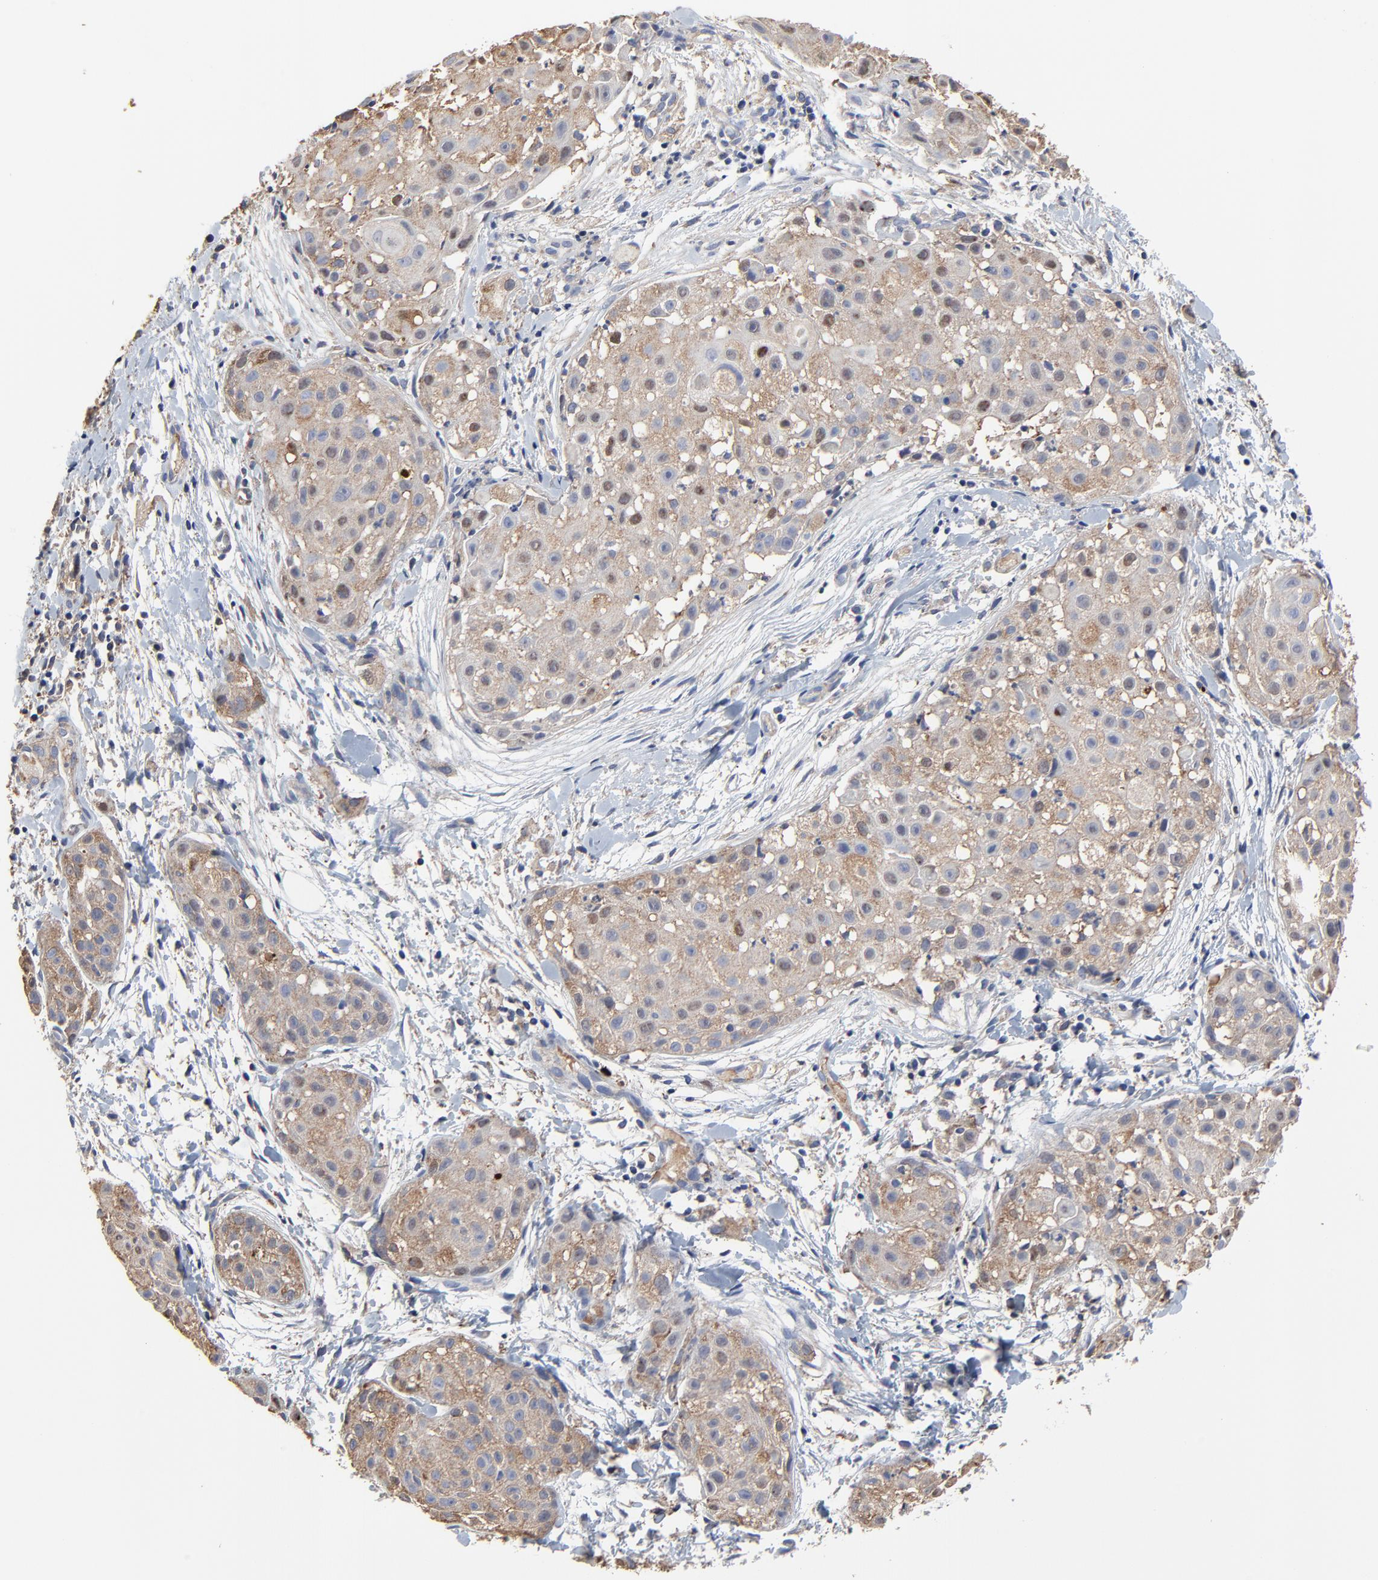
{"staining": {"intensity": "moderate", "quantity": ">75%", "location": "cytoplasmic/membranous,nuclear"}, "tissue": "skin cancer", "cell_type": "Tumor cells", "image_type": "cancer", "snomed": [{"axis": "morphology", "description": "Squamous cell carcinoma, NOS"}, {"axis": "topography", "description": "Skin"}], "caption": "There is medium levels of moderate cytoplasmic/membranous and nuclear staining in tumor cells of squamous cell carcinoma (skin), as demonstrated by immunohistochemical staining (brown color).", "gene": "NXF3", "patient": {"sex": "female", "age": 57}}